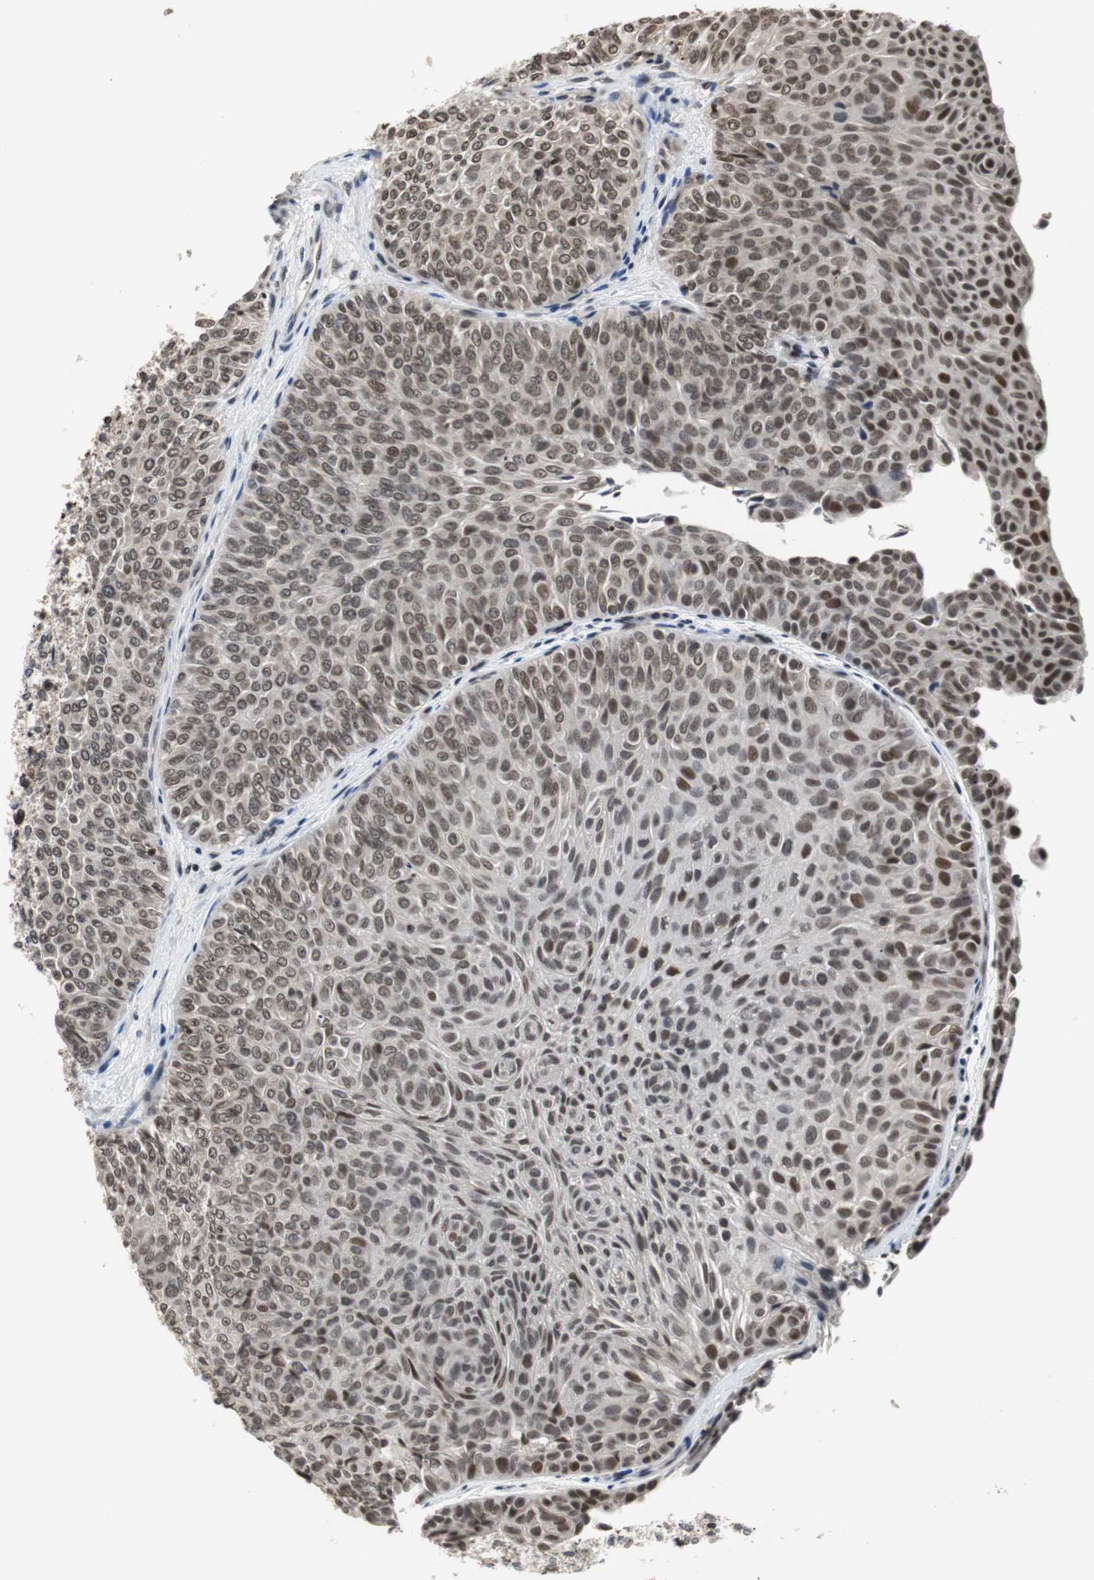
{"staining": {"intensity": "moderate", "quantity": ">75%", "location": "nuclear"}, "tissue": "urothelial cancer", "cell_type": "Tumor cells", "image_type": "cancer", "snomed": [{"axis": "morphology", "description": "Urothelial carcinoma, Low grade"}, {"axis": "topography", "description": "Urinary bladder"}], "caption": "Low-grade urothelial carcinoma was stained to show a protein in brown. There is medium levels of moderate nuclear expression in about >75% of tumor cells. (DAB (3,3'-diaminobenzidine) = brown stain, brightfield microscopy at high magnification).", "gene": "REST", "patient": {"sex": "male", "age": 78}}